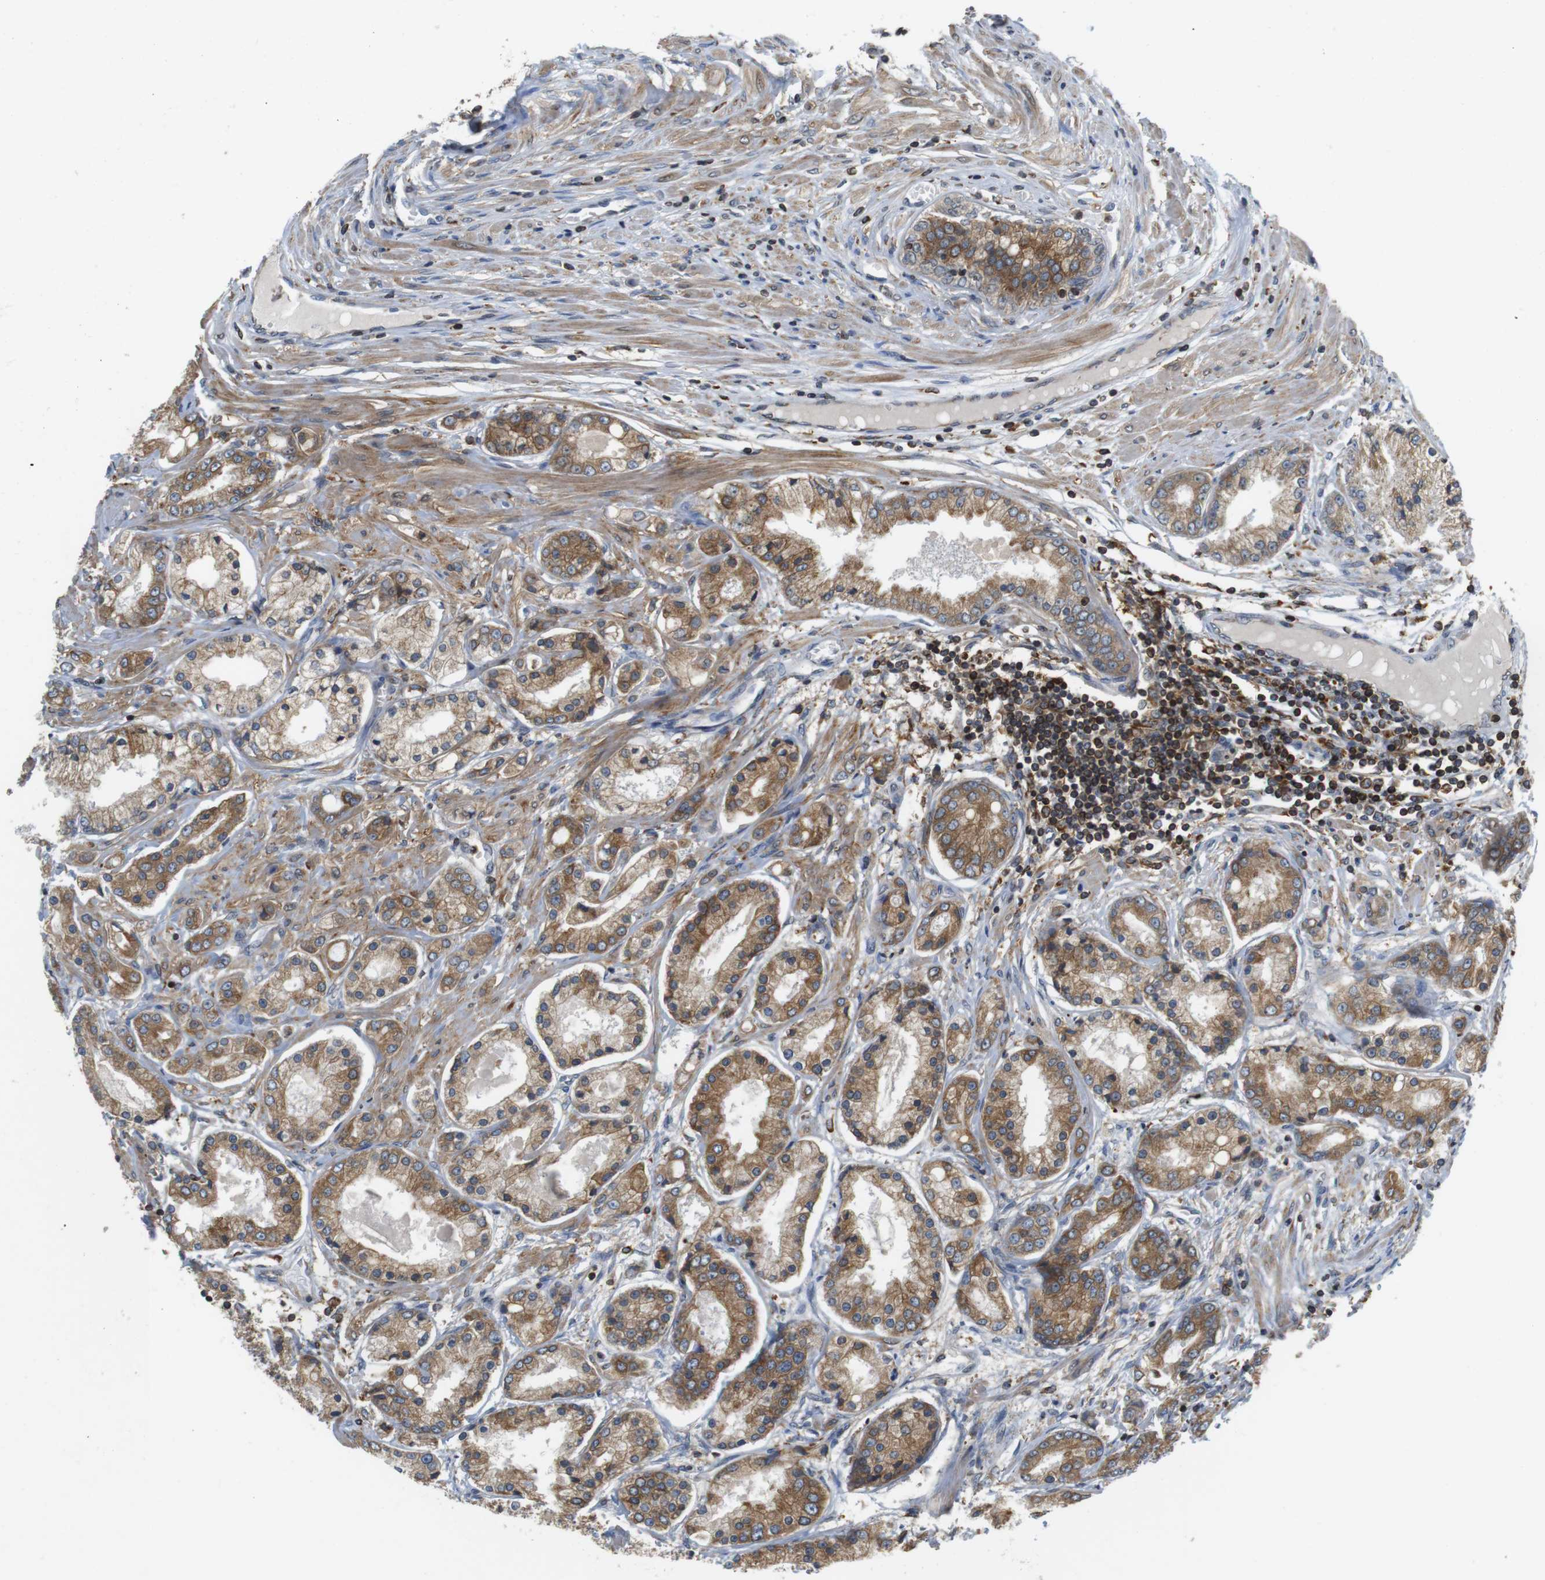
{"staining": {"intensity": "moderate", "quantity": ">75%", "location": "cytoplasmic/membranous"}, "tissue": "prostate cancer", "cell_type": "Tumor cells", "image_type": "cancer", "snomed": [{"axis": "morphology", "description": "Adenocarcinoma, High grade"}, {"axis": "topography", "description": "Prostate"}], "caption": "The photomicrograph reveals immunohistochemical staining of prostate cancer. There is moderate cytoplasmic/membranous staining is seen in approximately >75% of tumor cells.", "gene": "ARL6IP5", "patient": {"sex": "male", "age": 59}}